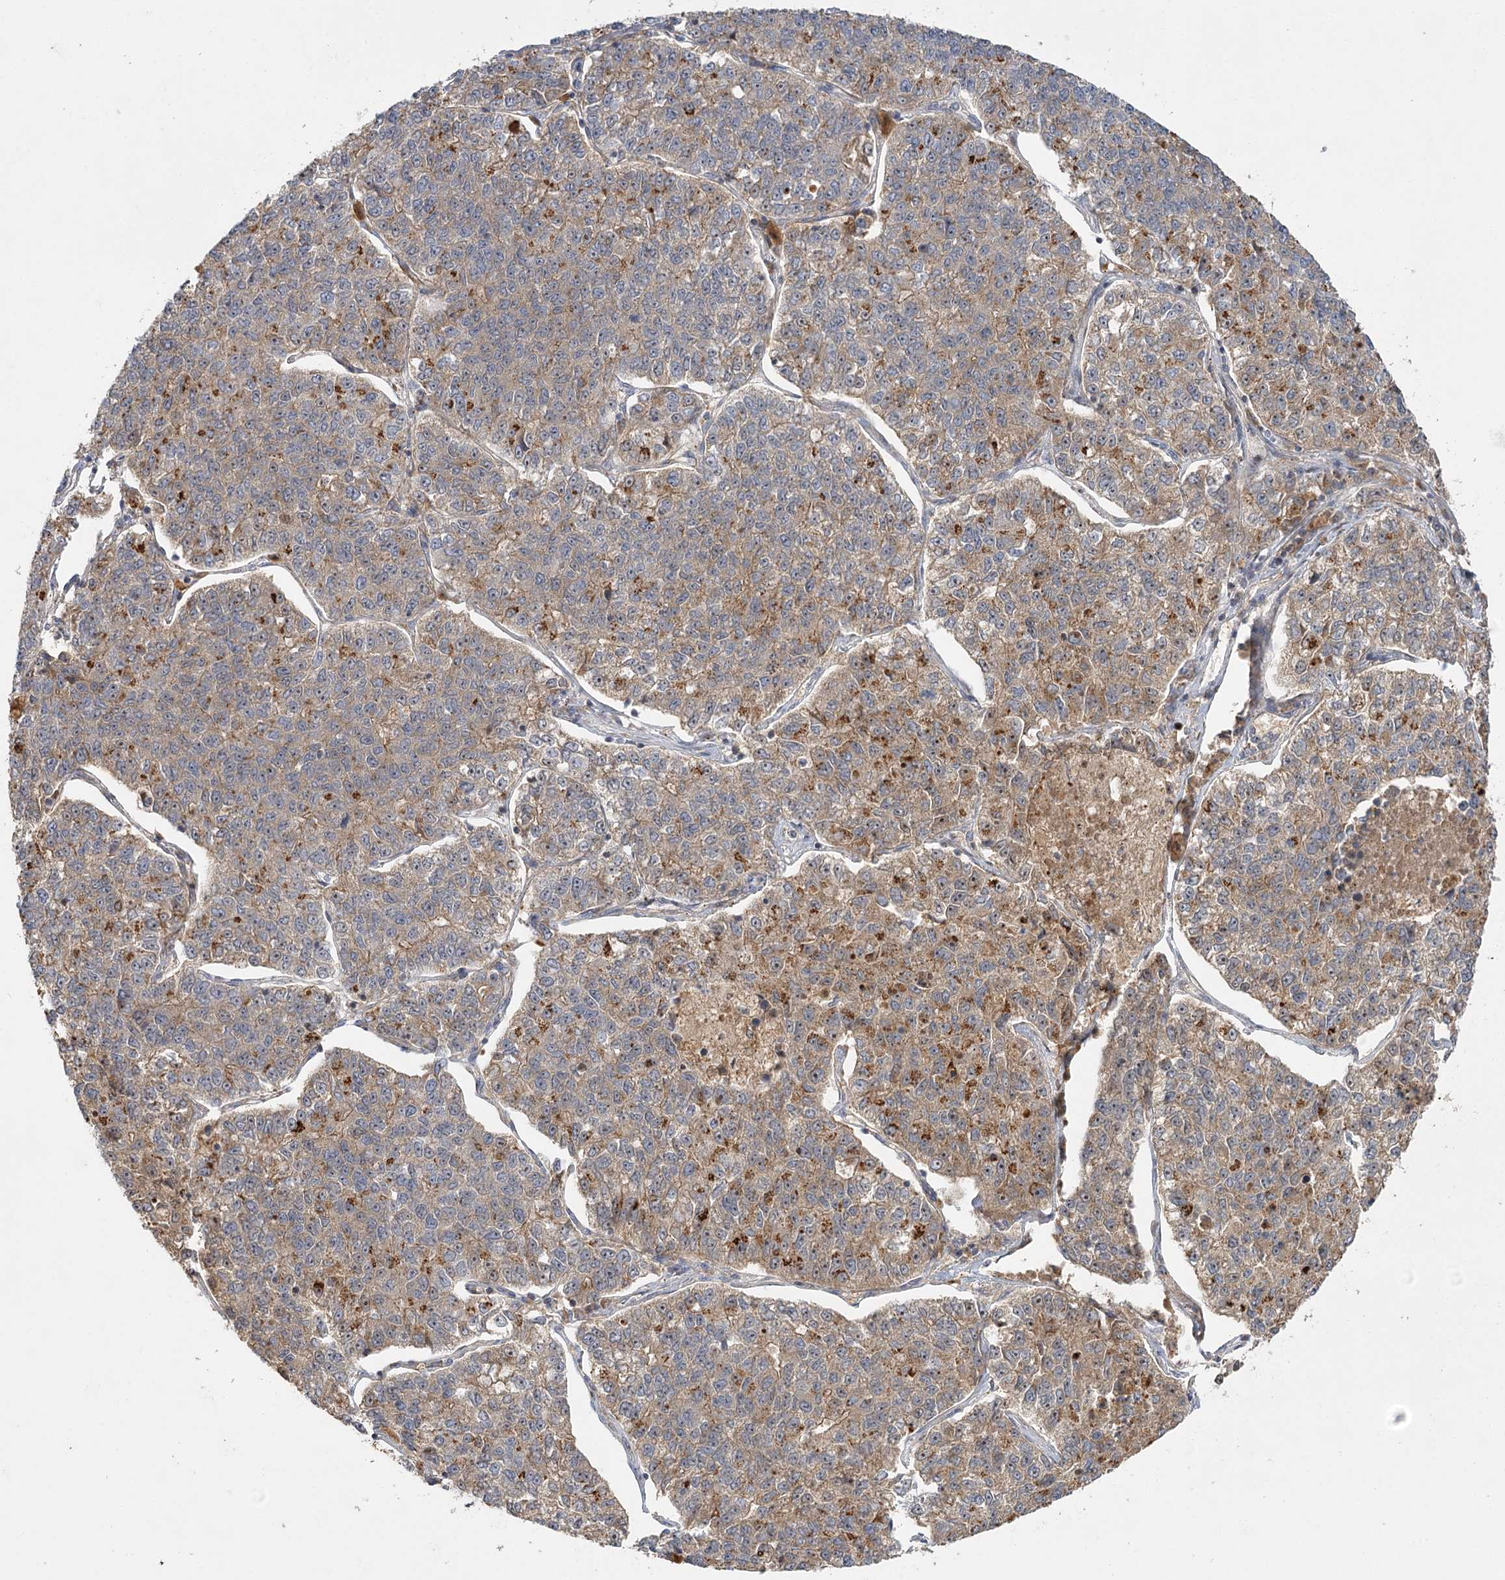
{"staining": {"intensity": "moderate", "quantity": "<25%", "location": "cytoplasmic/membranous"}, "tissue": "lung cancer", "cell_type": "Tumor cells", "image_type": "cancer", "snomed": [{"axis": "morphology", "description": "Adenocarcinoma, NOS"}, {"axis": "topography", "description": "Lung"}], "caption": "Immunohistochemical staining of lung cancer reveals low levels of moderate cytoplasmic/membranous positivity in about <25% of tumor cells.", "gene": "RAPGEF6", "patient": {"sex": "male", "age": 49}}